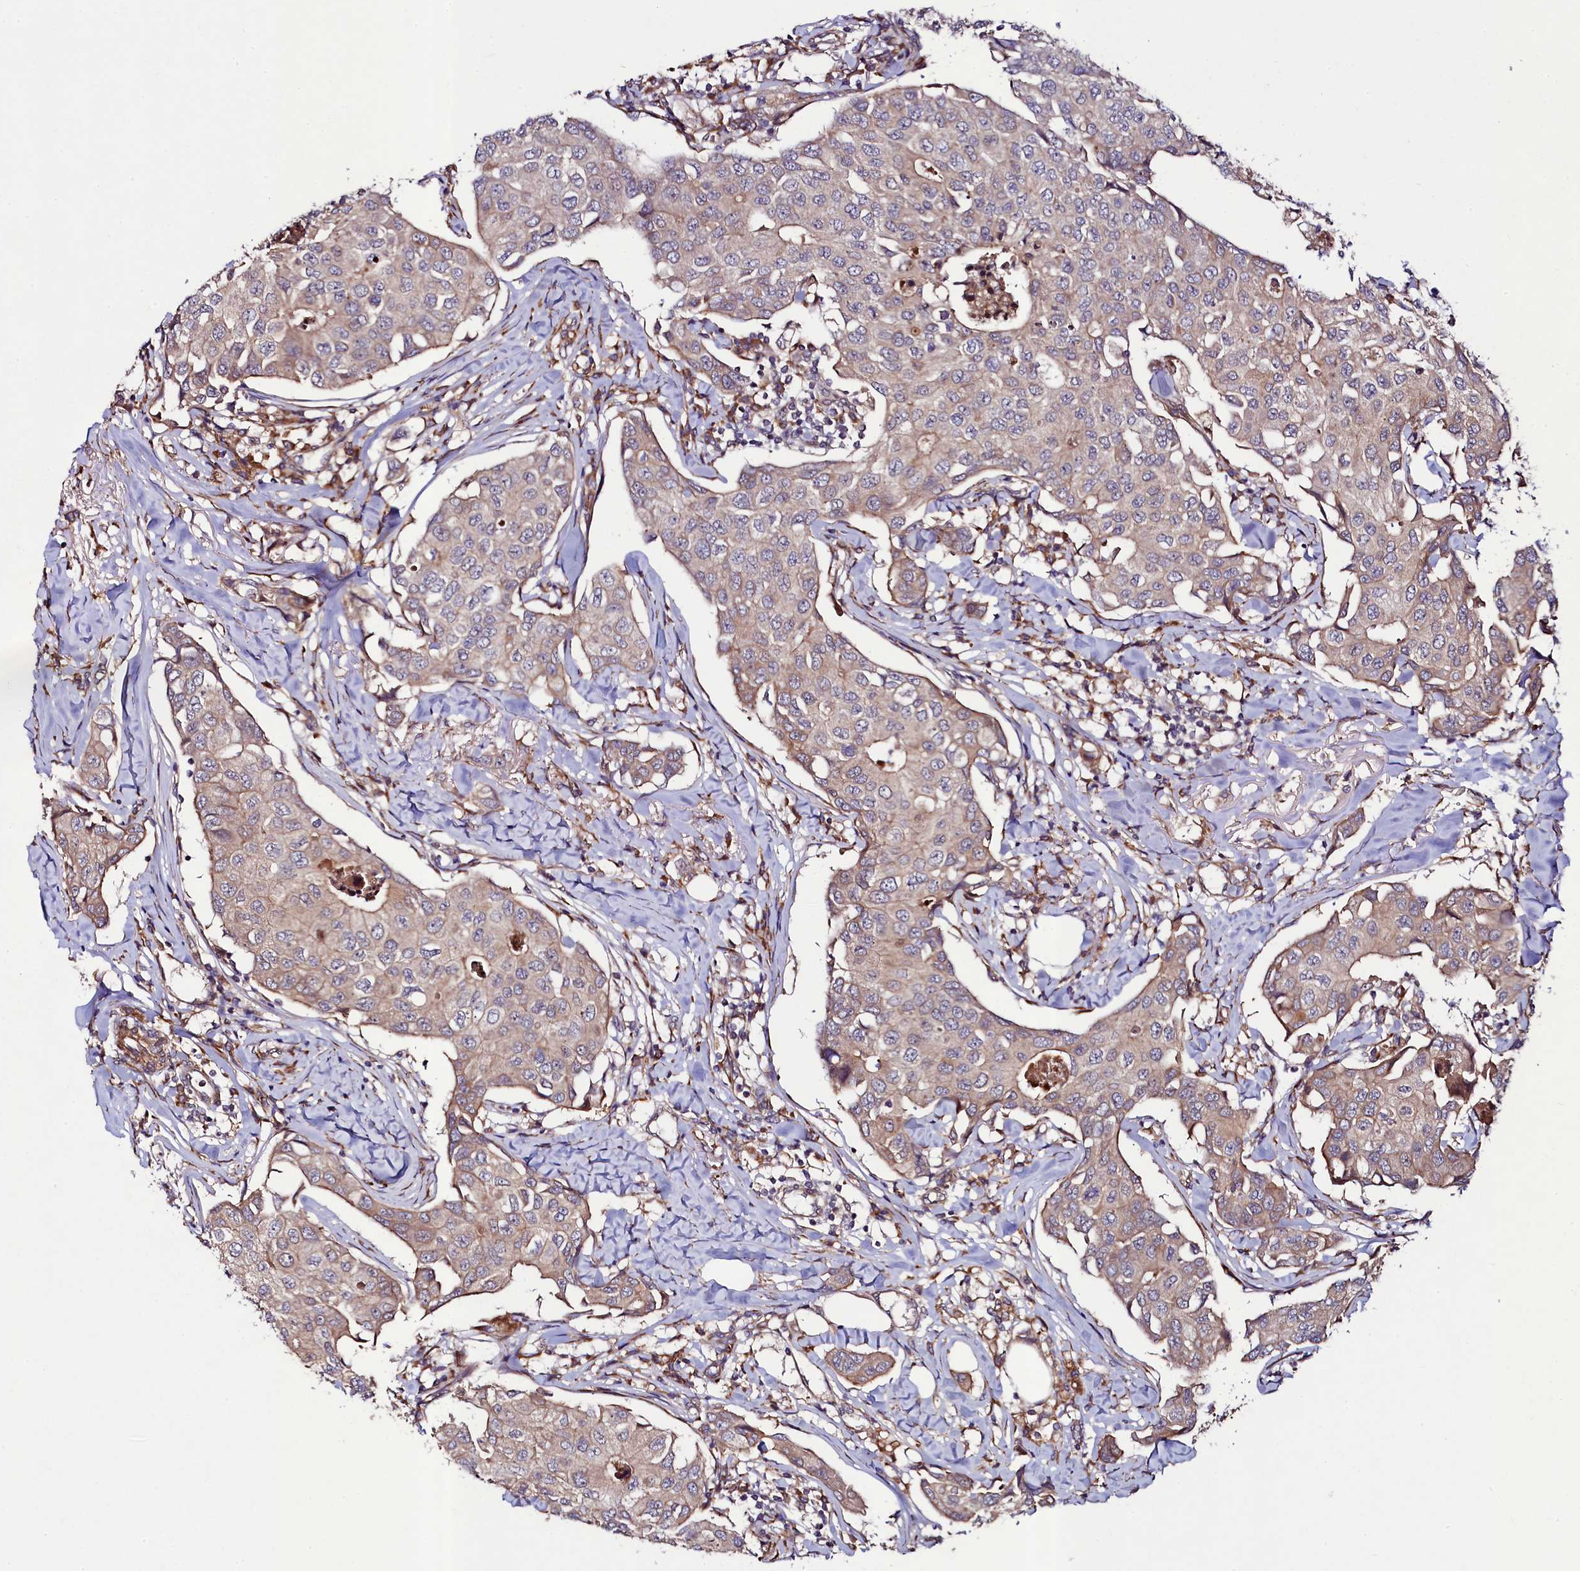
{"staining": {"intensity": "weak", "quantity": "<25%", "location": "cytoplasmic/membranous"}, "tissue": "breast cancer", "cell_type": "Tumor cells", "image_type": "cancer", "snomed": [{"axis": "morphology", "description": "Duct carcinoma"}, {"axis": "topography", "description": "Breast"}], "caption": "The micrograph exhibits no staining of tumor cells in breast cancer (intraductal carcinoma).", "gene": "CCDC102A", "patient": {"sex": "female", "age": 80}}